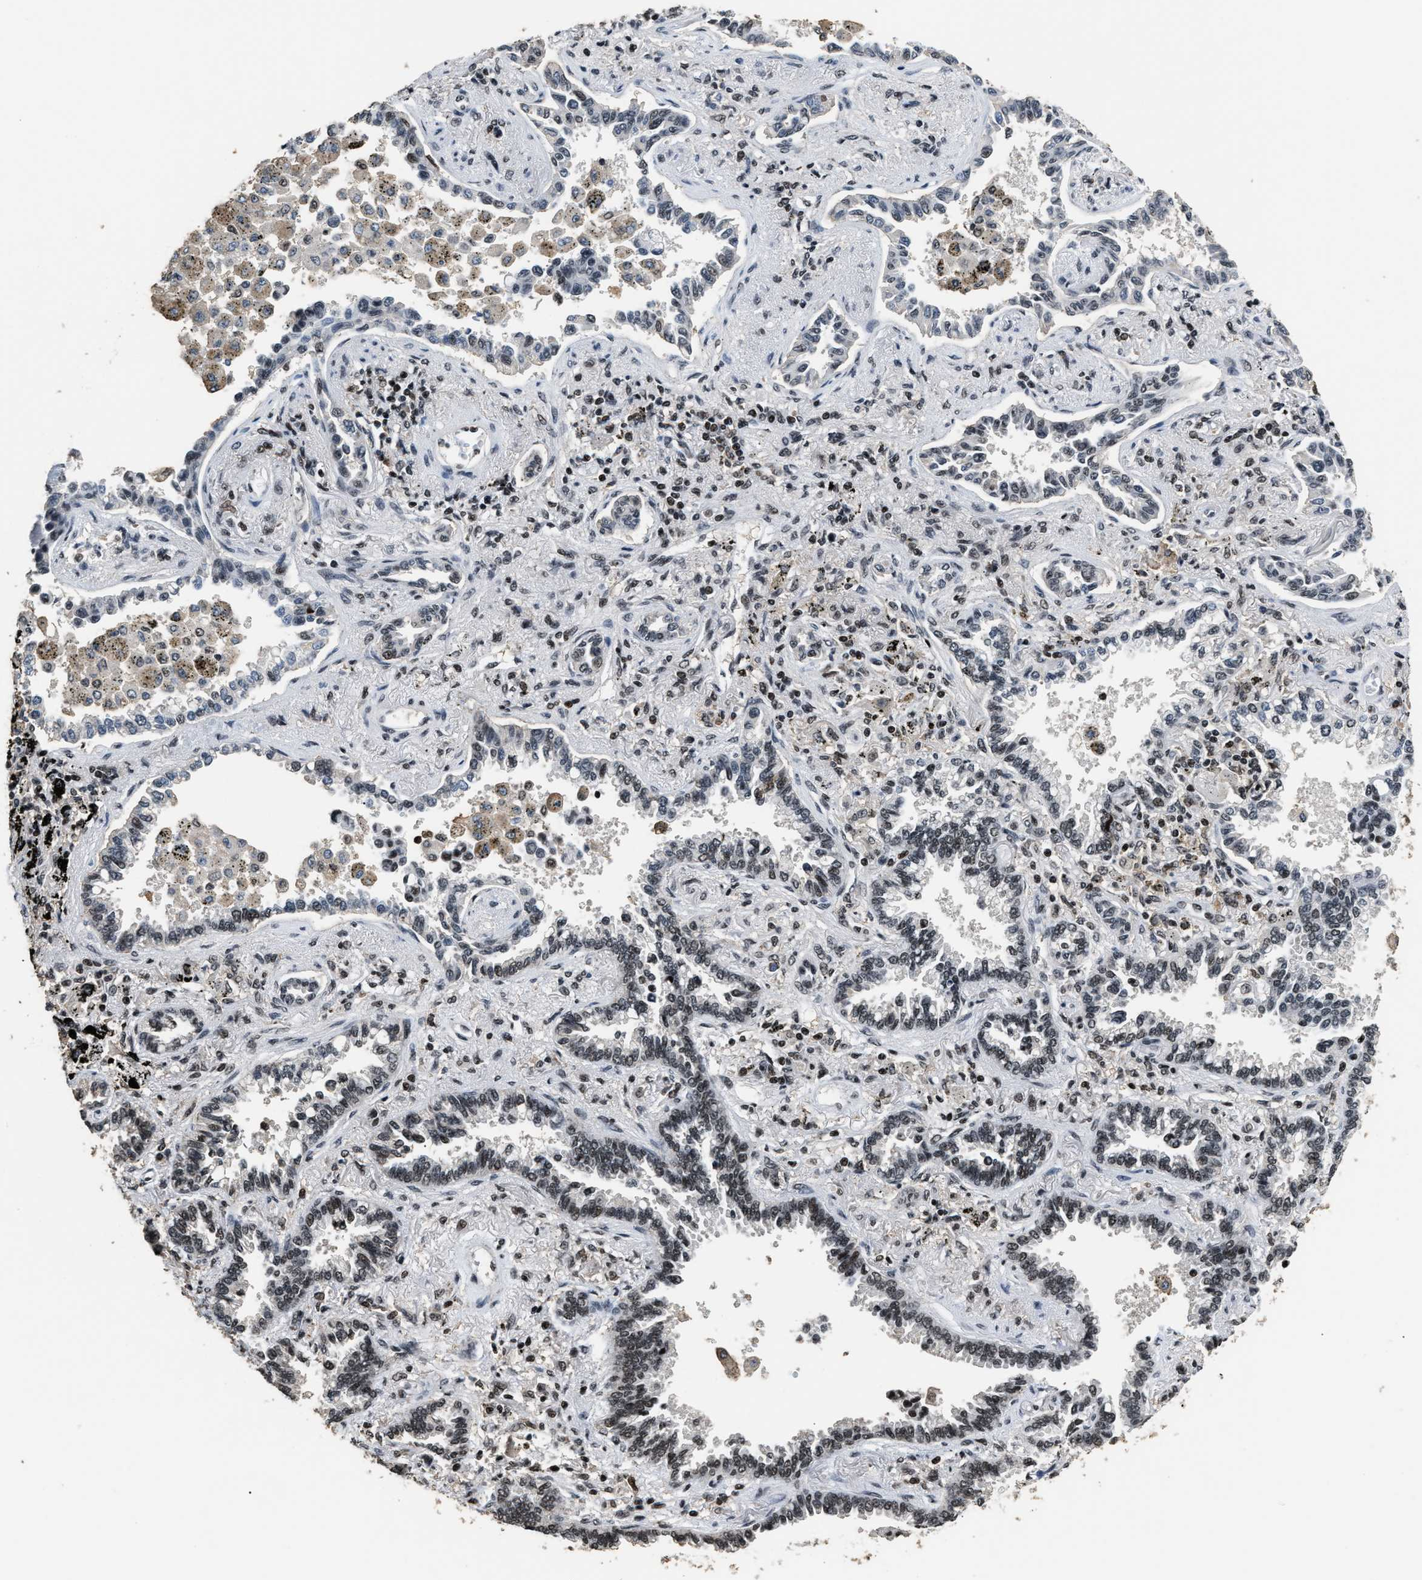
{"staining": {"intensity": "strong", "quantity": ">75%", "location": "nuclear"}, "tissue": "lung cancer", "cell_type": "Tumor cells", "image_type": "cancer", "snomed": [{"axis": "morphology", "description": "Normal tissue, NOS"}, {"axis": "morphology", "description": "Adenocarcinoma, NOS"}, {"axis": "topography", "description": "Lung"}], "caption": "Tumor cells reveal strong nuclear positivity in about >75% of cells in lung cancer.", "gene": "RAD21", "patient": {"sex": "male", "age": 59}}